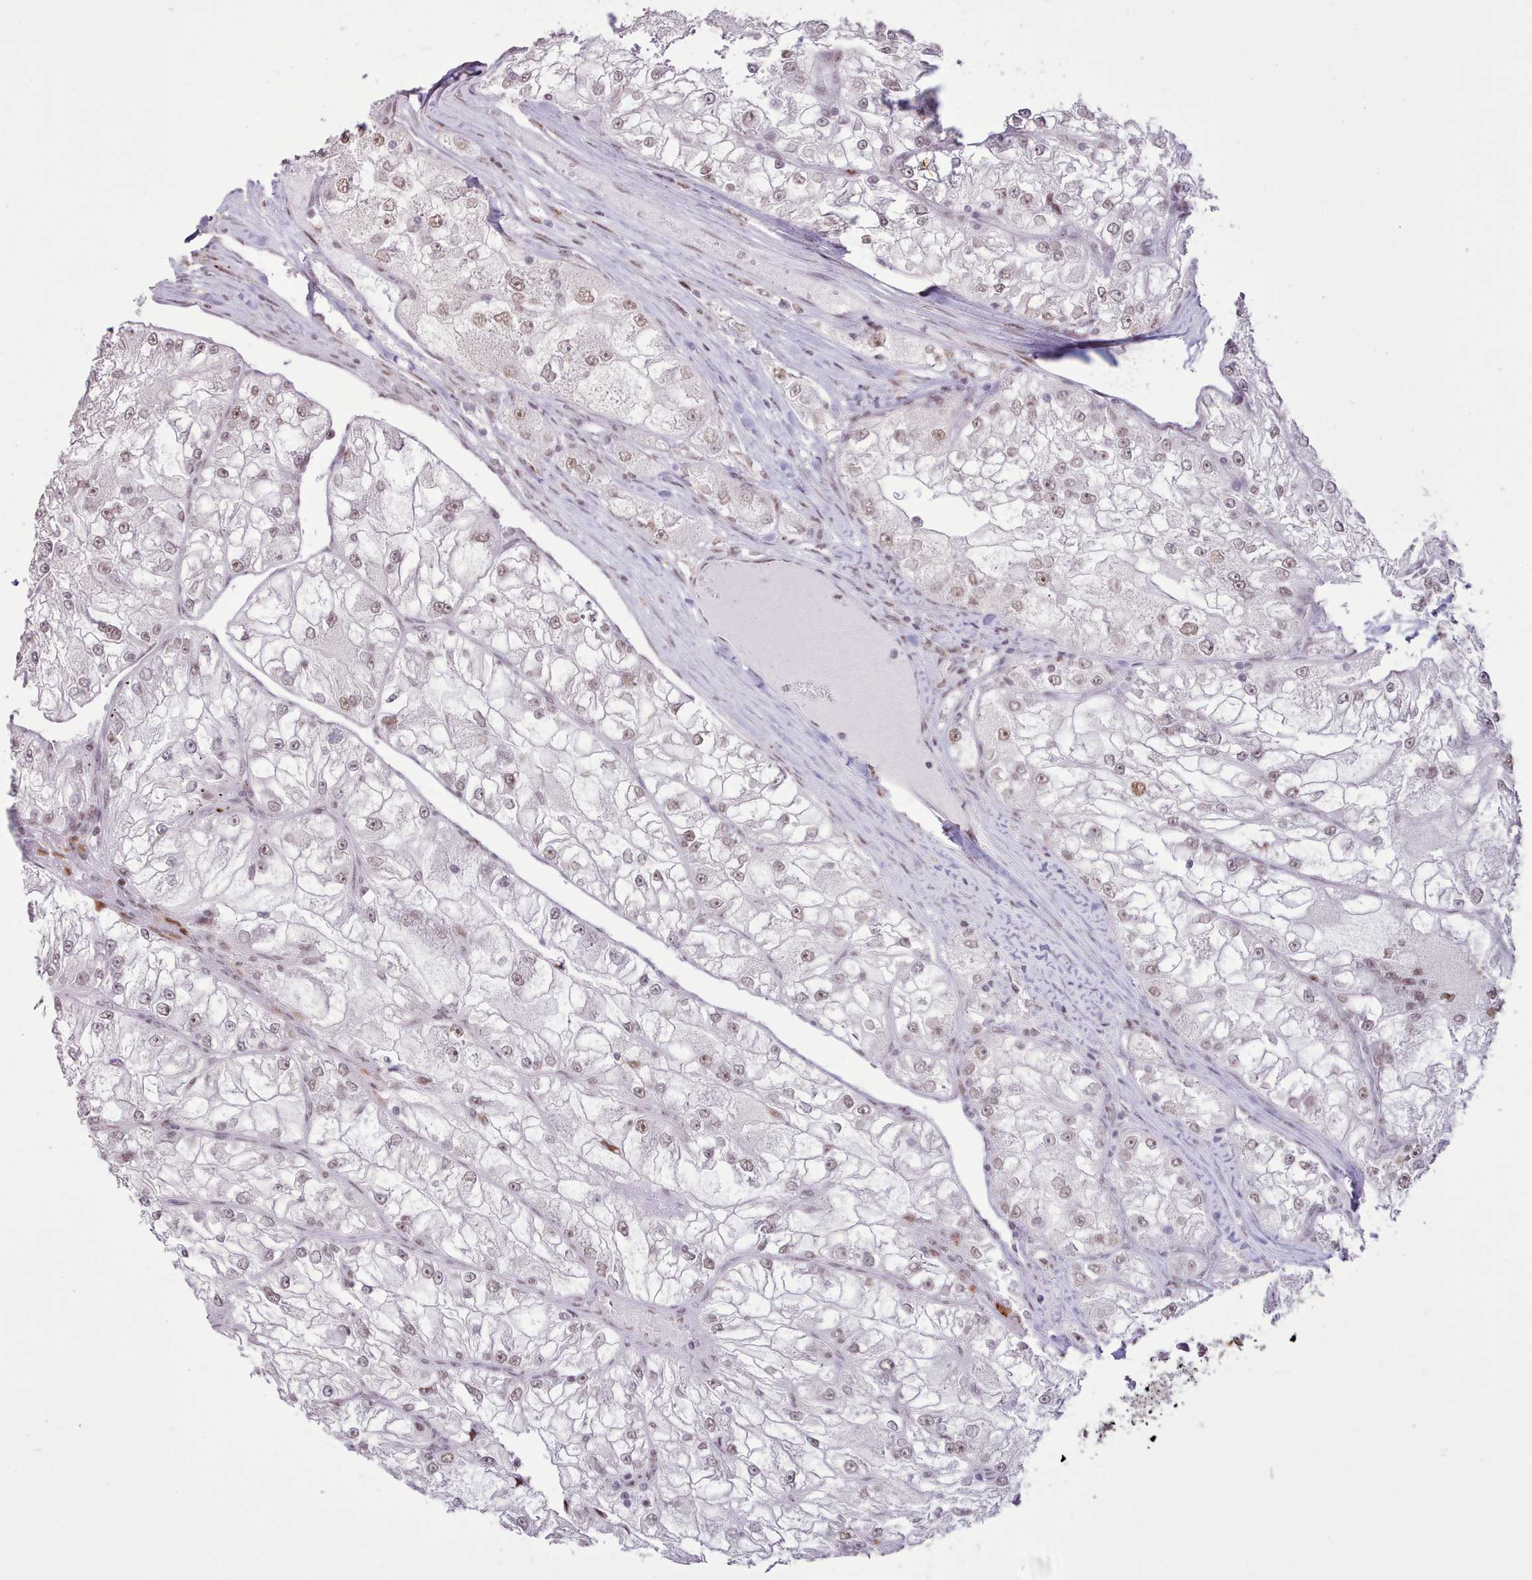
{"staining": {"intensity": "weak", "quantity": "25%-75%", "location": "nuclear"}, "tissue": "renal cancer", "cell_type": "Tumor cells", "image_type": "cancer", "snomed": [{"axis": "morphology", "description": "Adenocarcinoma, NOS"}, {"axis": "topography", "description": "Kidney"}], "caption": "Immunohistochemistry image of human adenocarcinoma (renal) stained for a protein (brown), which displays low levels of weak nuclear expression in approximately 25%-75% of tumor cells.", "gene": "TAF15", "patient": {"sex": "female", "age": 72}}